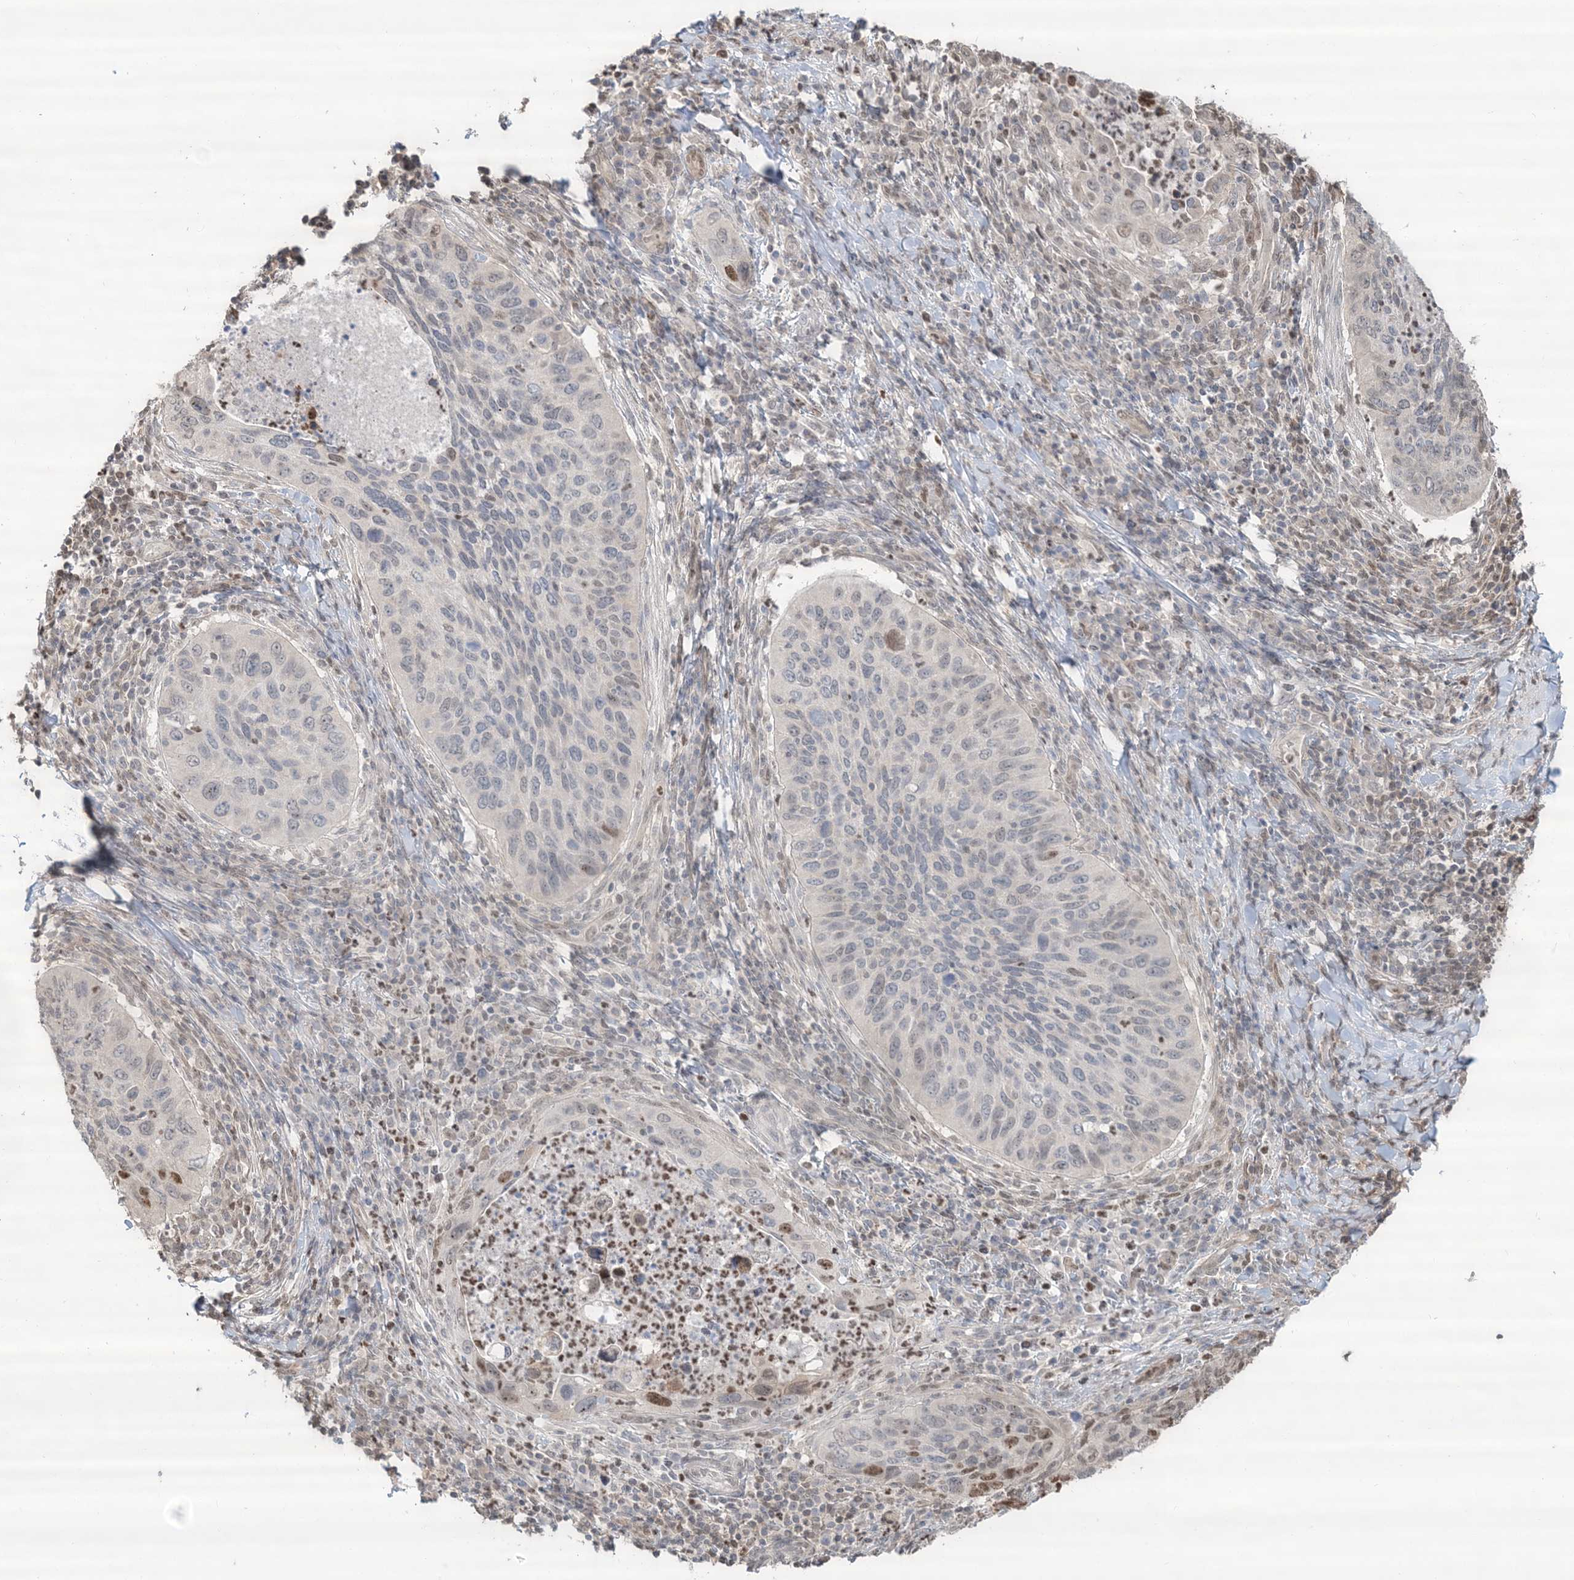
{"staining": {"intensity": "moderate", "quantity": "<25%", "location": "nuclear"}, "tissue": "cervical cancer", "cell_type": "Tumor cells", "image_type": "cancer", "snomed": [{"axis": "morphology", "description": "Squamous cell carcinoma, NOS"}, {"axis": "topography", "description": "Cervix"}], "caption": "Cervical cancer tissue reveals moderate nuclear expression in about <25% of tumor cells, visualized by immunohistochemistry.", "gene": "SUMO2", "patient": {"sex": "female", "age": 38}}